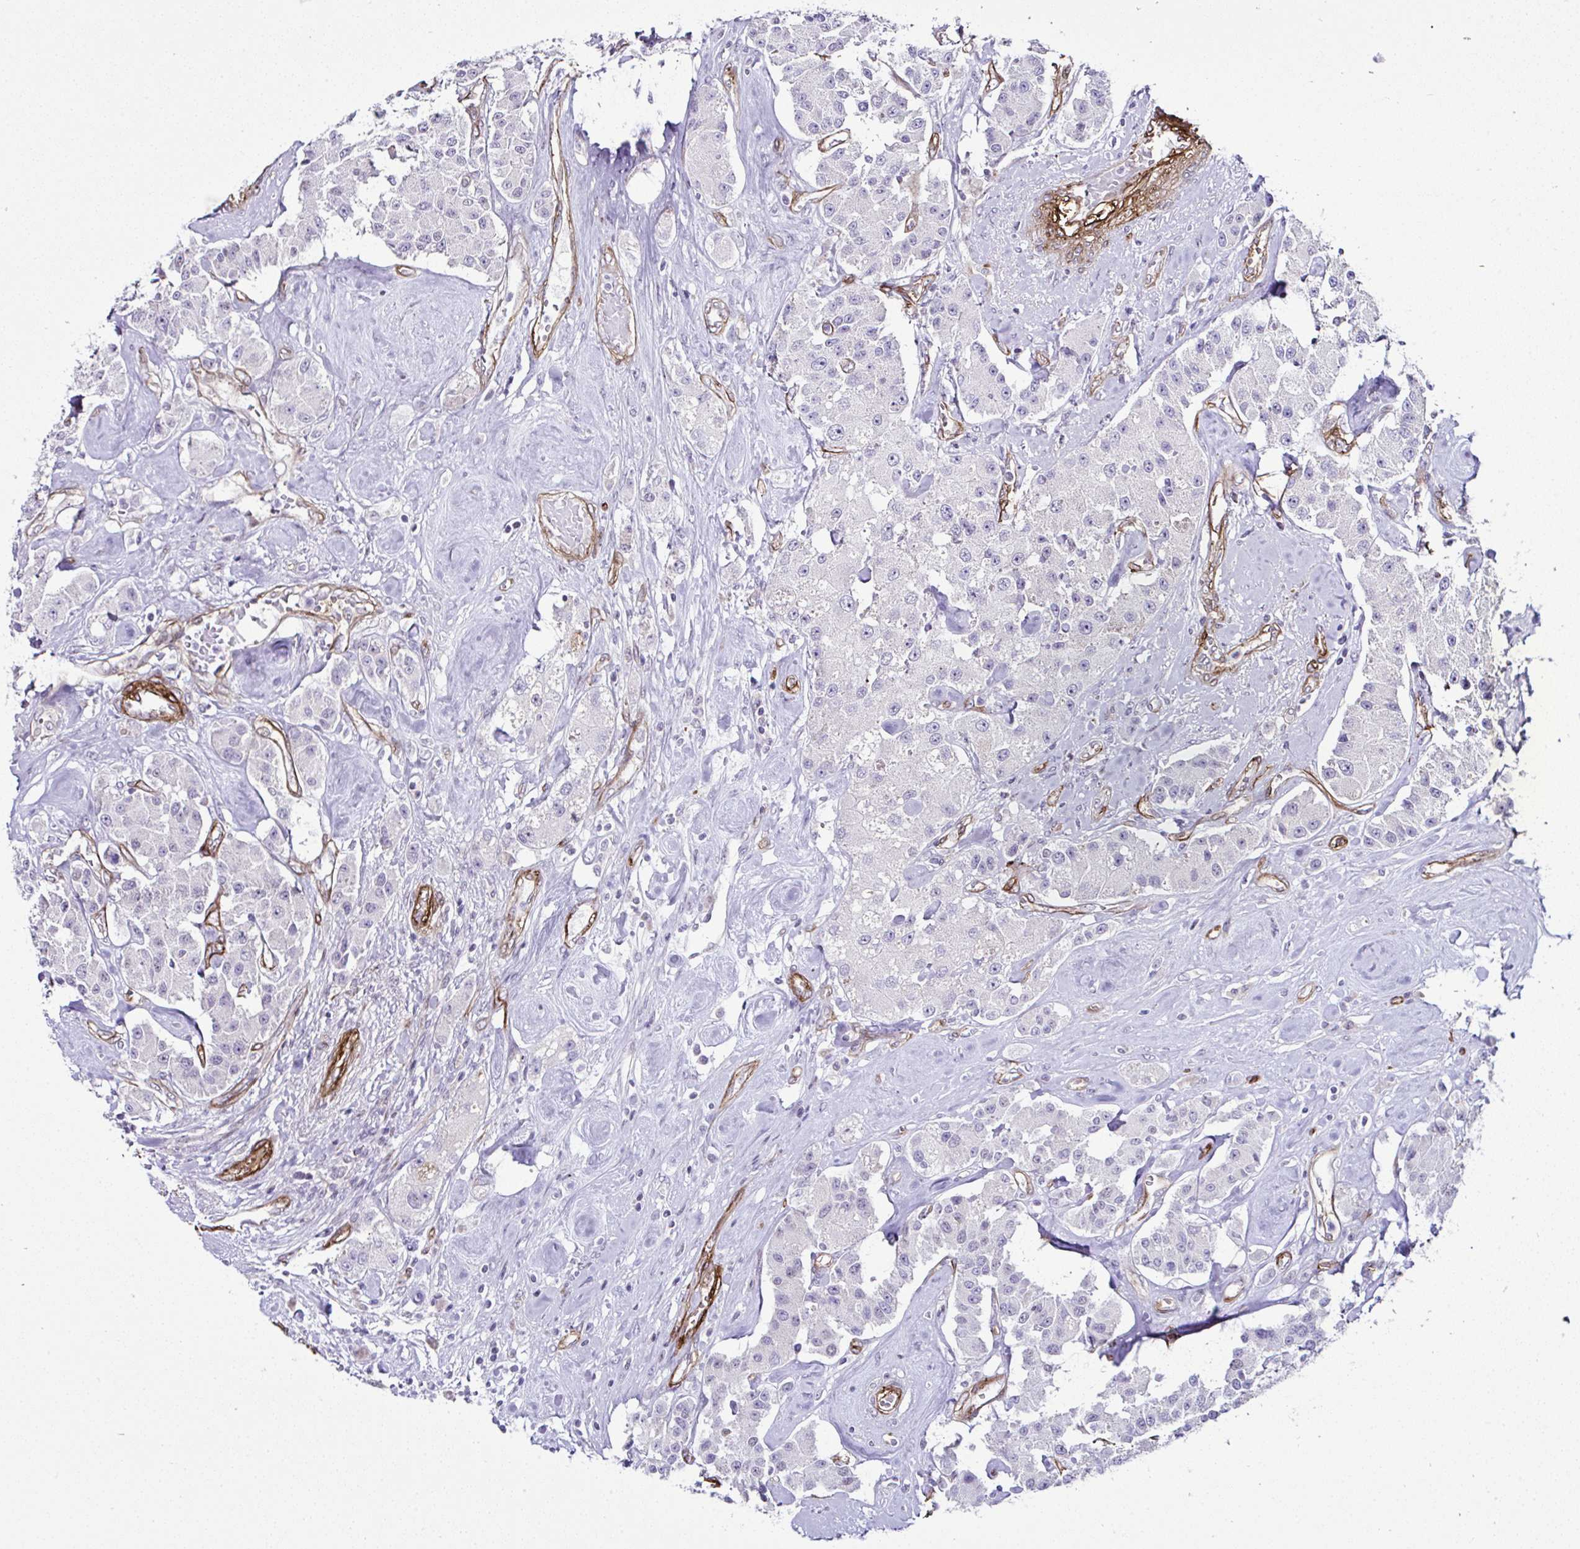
{"staining": {"intensity": "negative", "quantity": "none", "location": "none"}, "tissue": "carcinoid", "cell_type": "Tumor cells", "image_type": "cancer", "snomed": [{"axis": "morphology", "description": "Carcinoid, malignant, NOS"}, {"axis": "topography", "description": "Pancreas"}], "caption": "Tumor cells are negative for protein expression in human carcinoid. The staining is performed using DAB (3,3'-diaminobenzidine) brown chromogen with nuclei counter-stained in using hematoxylin.", "gene": "FBXO34", "patient": {"sex": "male", "age": 41}}